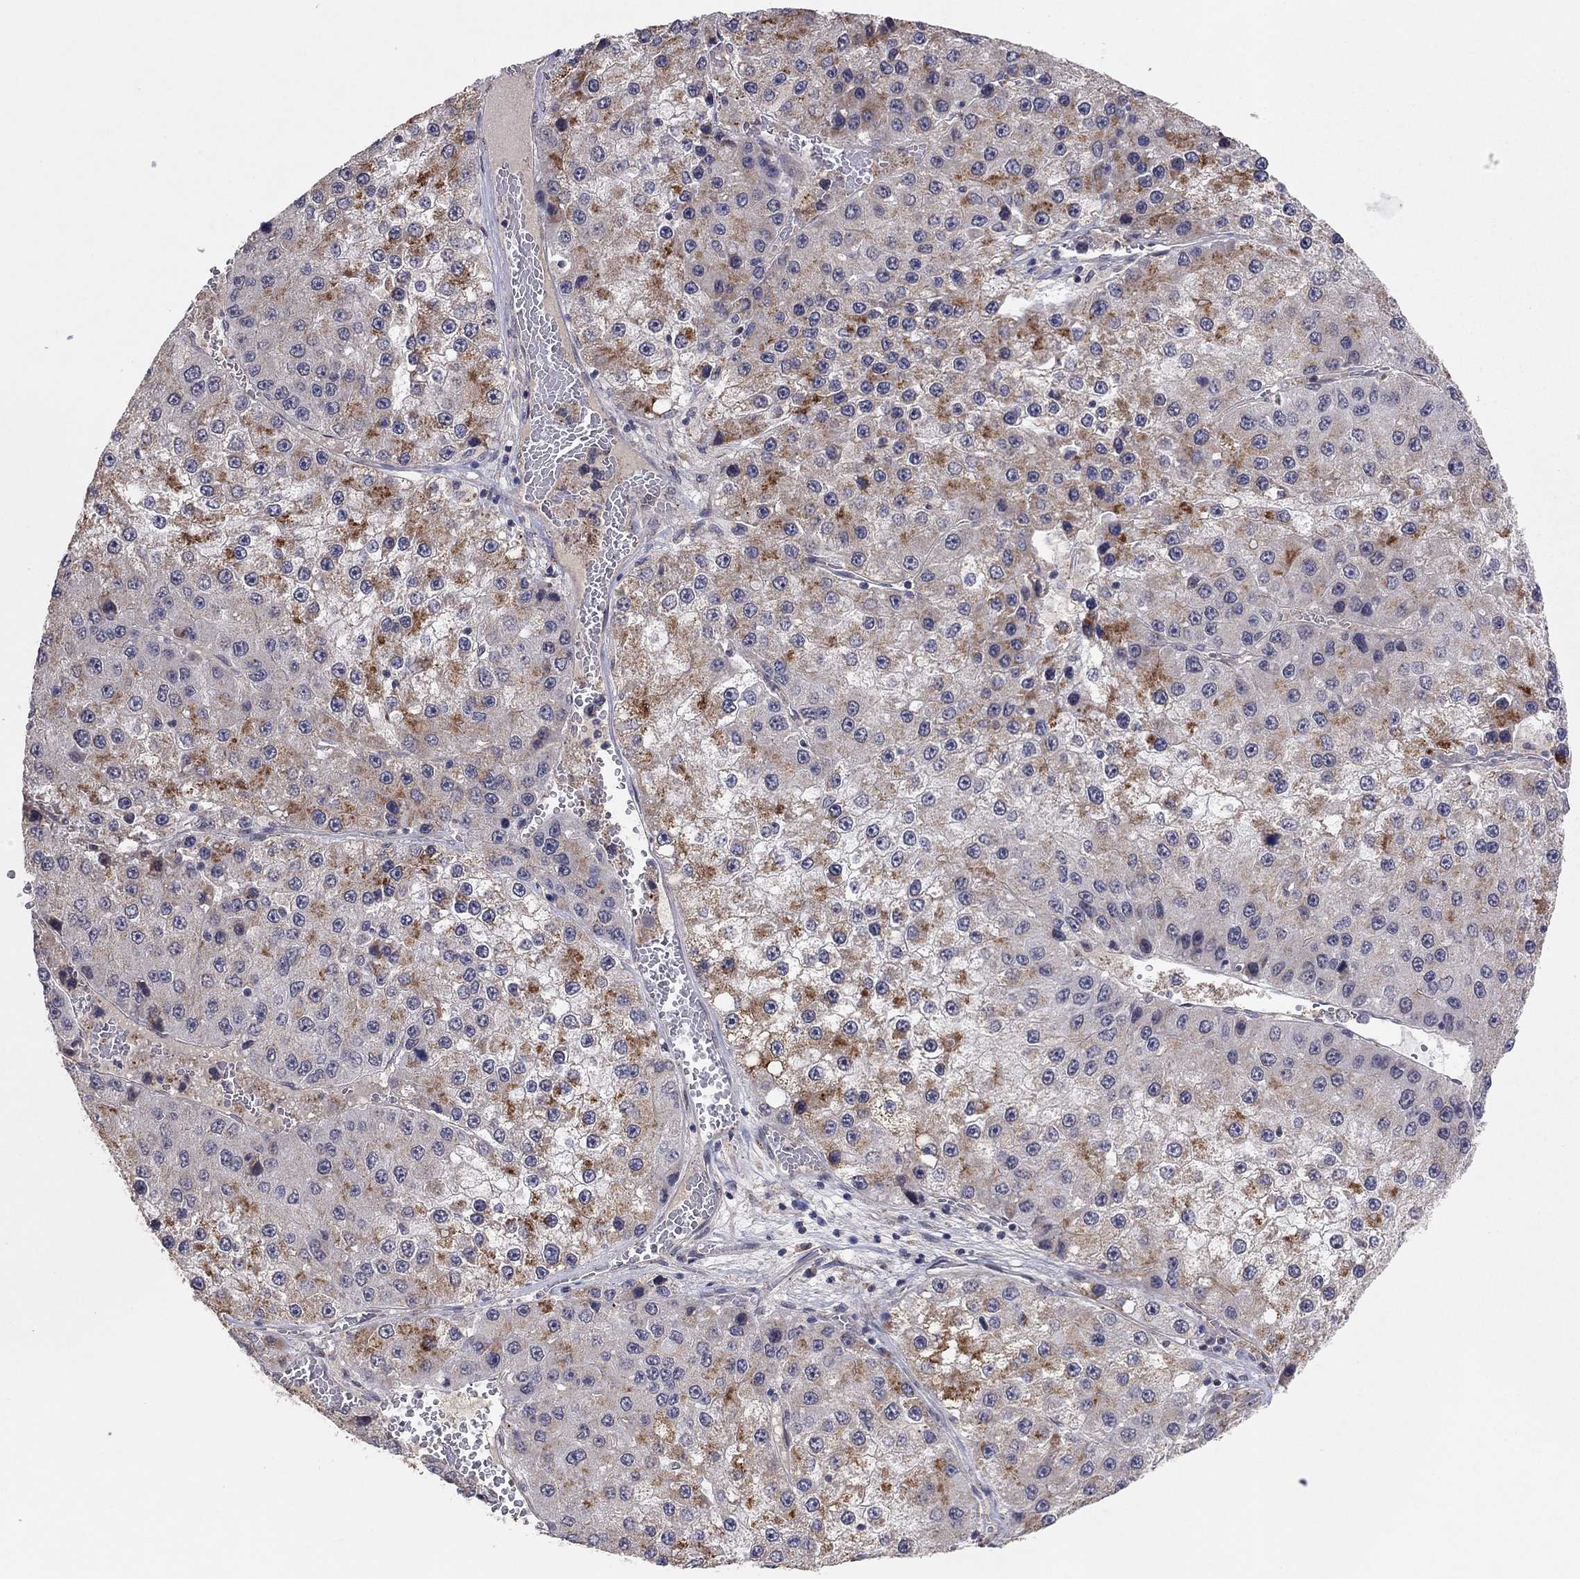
{"staining": {"intensity": "moderate", "quantity": "25%-75%", "location": "cytoplasmic/membranous"}, "tissue": "liver cancer", "cell_type": "Tumor cells", "image_type": "cancer", "snomed": [{"axis": "morphology", "description": "Carcinoma, Hepatocellular, NOS"}, {"axis": "topography", "description": "Liver"}], "caption": "This is an image of immunohistochemistry staining of liver cancer (hepatocellular carcinoma), which shows moderate expression in the cytoplasmic/membranous of tumor cells.", "gene": "CRACDL", "patient": {"sex": "female", "age": 73}}